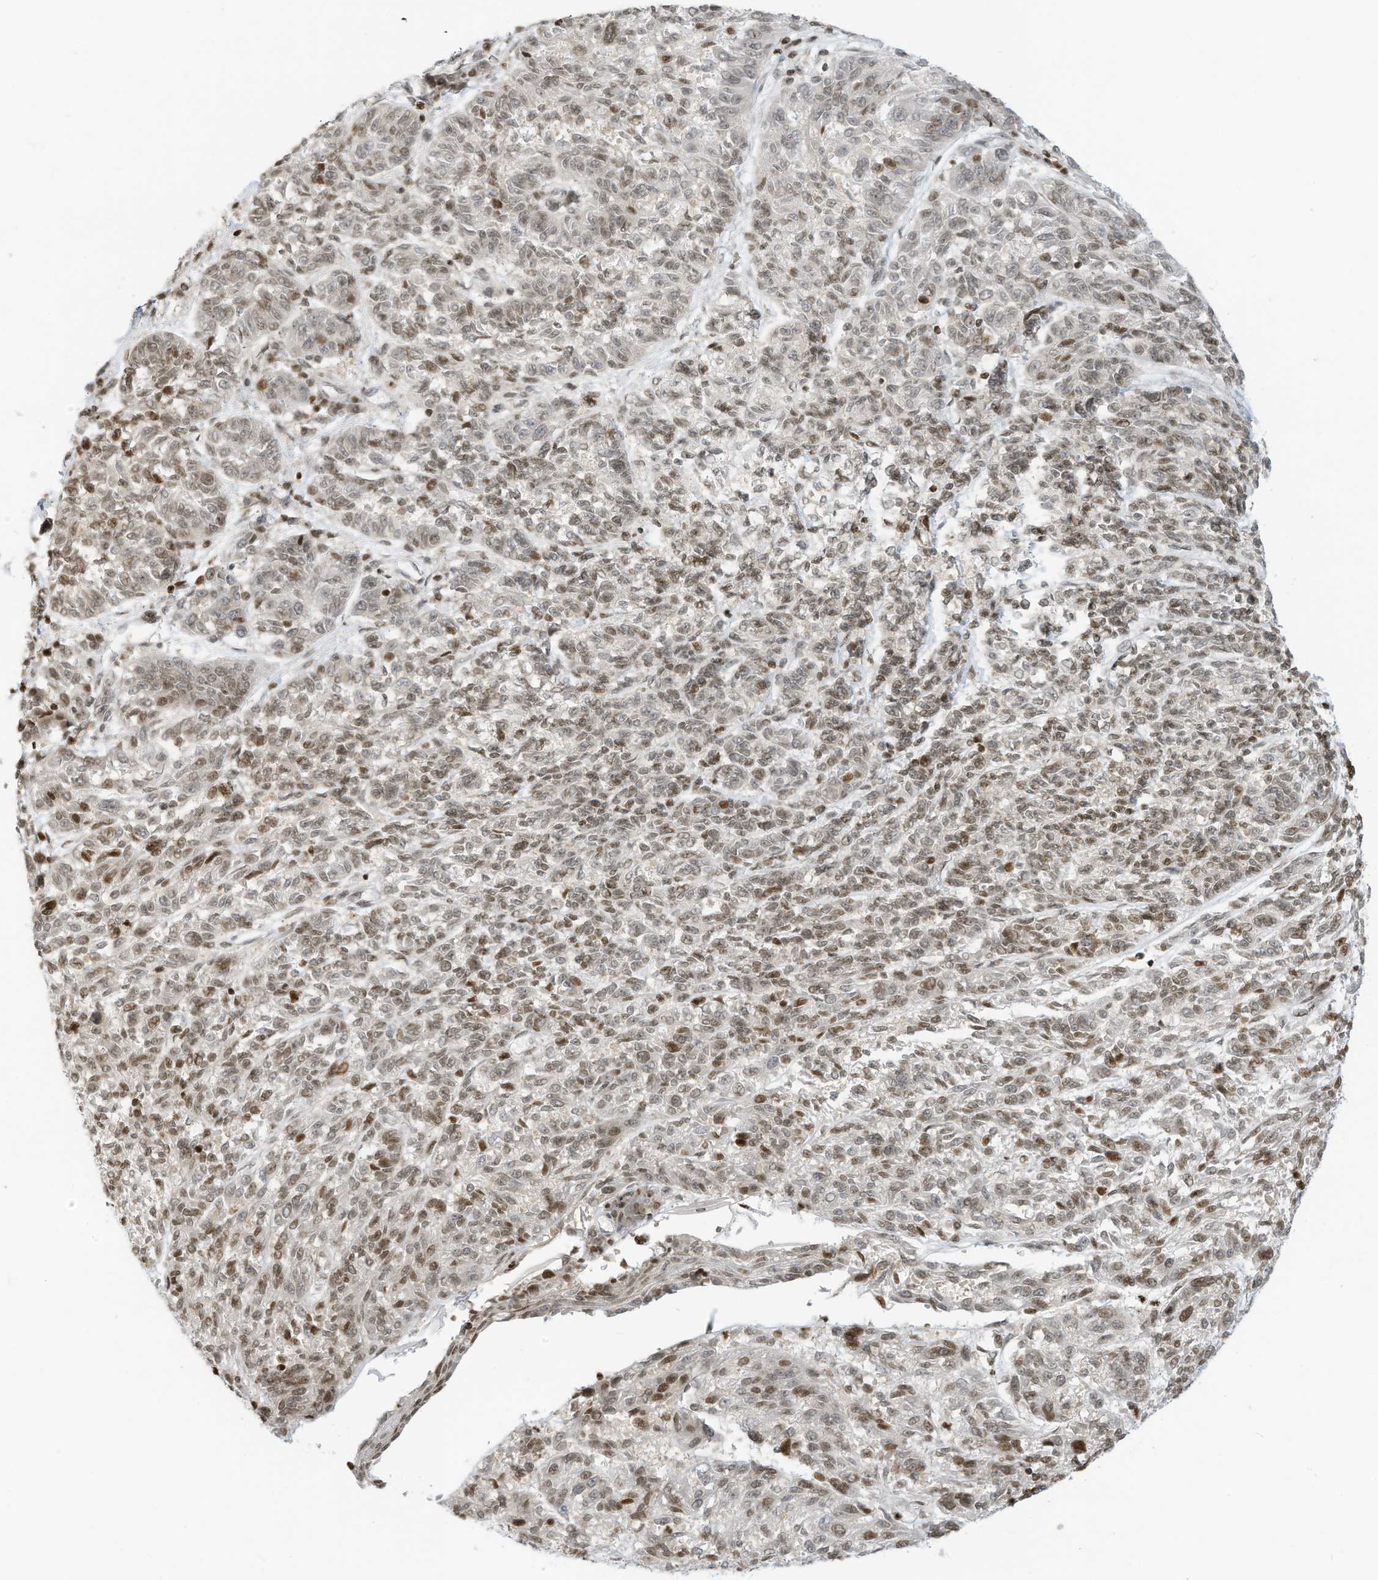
{"staining": {"intensity": "moderate", "quantity": "25%-75%", "location": "nuclear"}, "tissue": "melanoma", "cell_type": "Tumor cells", "image_type": "cancer", "snomed": [{"axis": "morphology", "description": "Malignant melanoma, NOS"}, {"axis": "topography", "description": "Skin"}], "caption": "Human malignant melanoma stained for a protein (brown) displays moderate nuclear positive positivity in approximately 25%-75% of tumor cells.", "gene": "ADI1", "patient": {"sex": "male", "age": 53}}